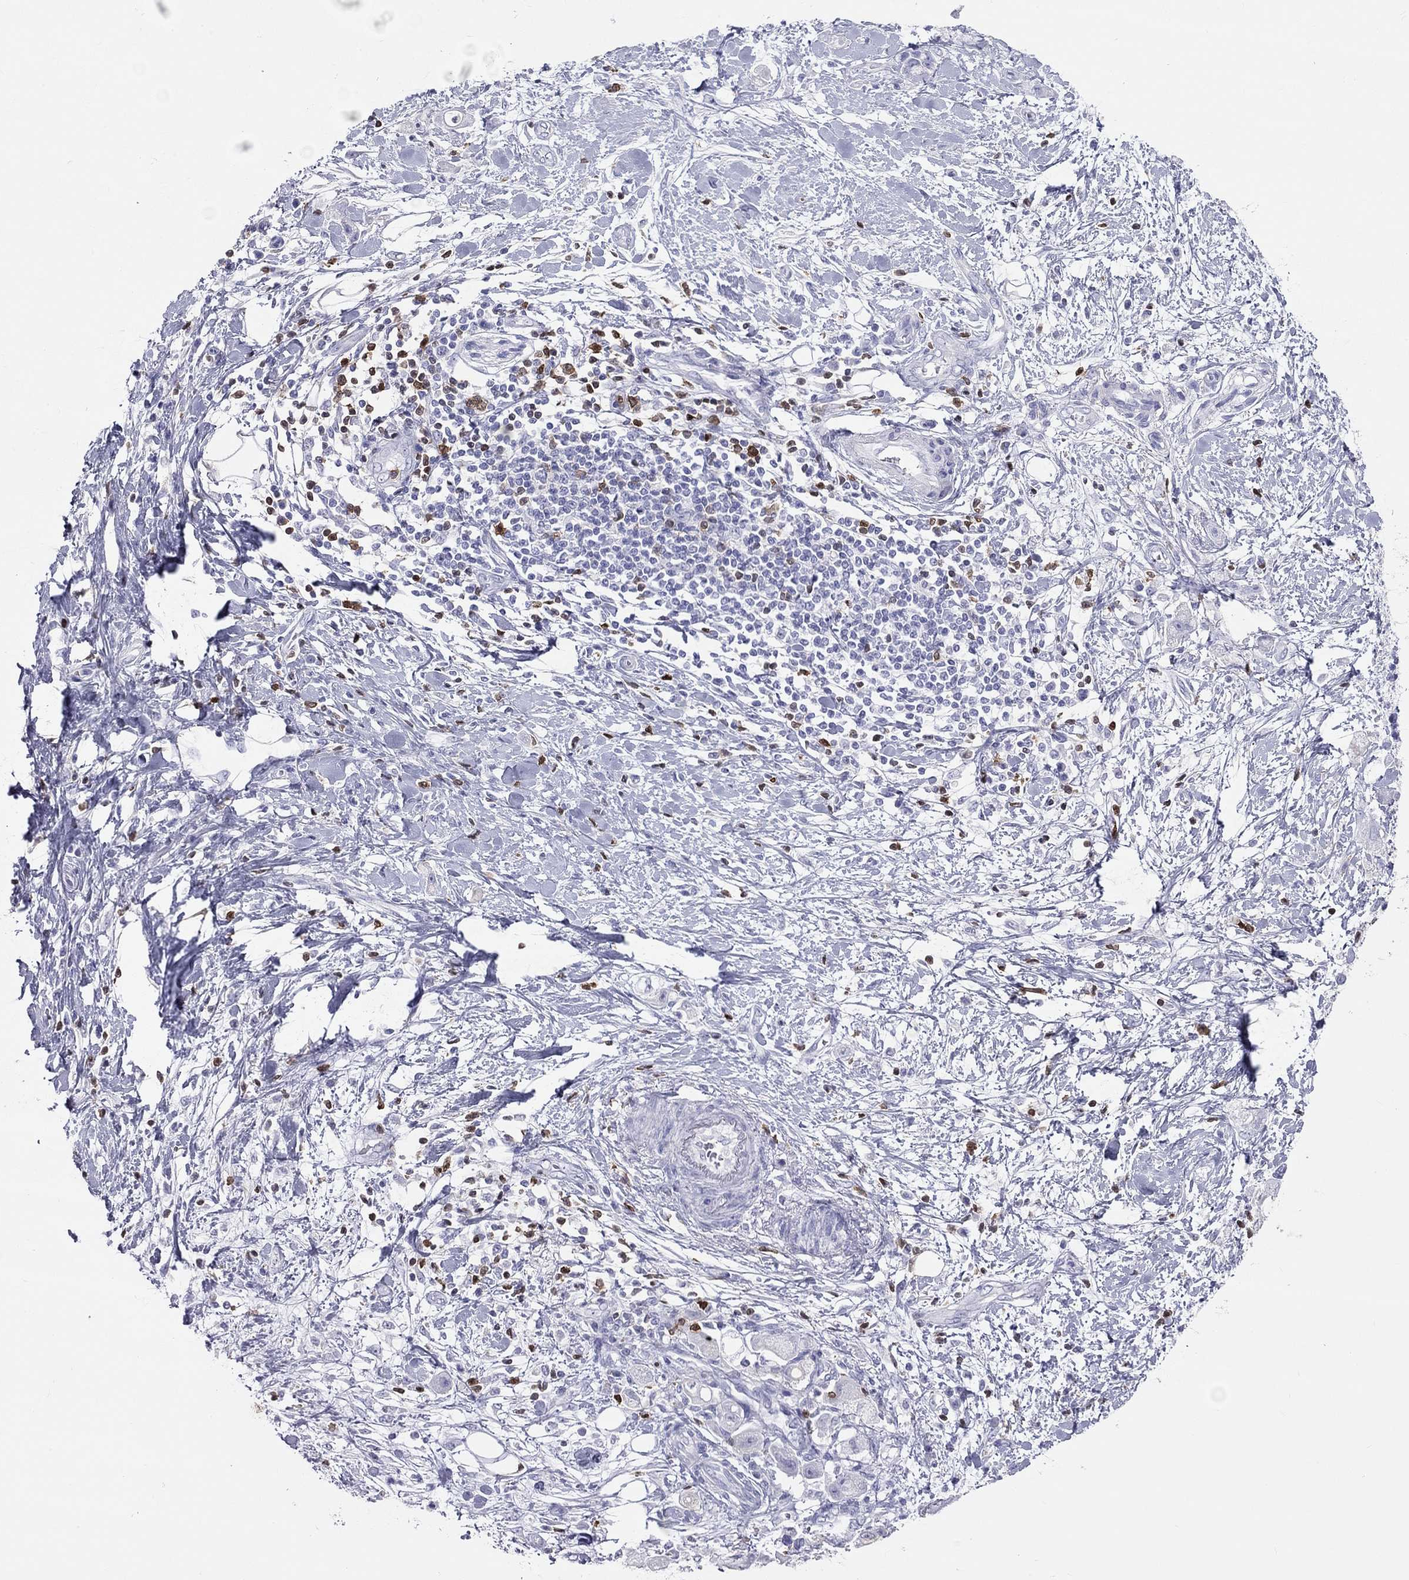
{"staining": {"intensity": "negative", "quantity": "none", "location": "none"}, "tissue": "stomach cancer", "cell_type": "Tumor cells", "image_type": "cancer", "snomed": [{"axis": "morphology", "description": "Adenocarcinoma, NOS"}, {"axis": "topography", "description": "Stomach"}], "caption": "Stomach cancer (adenocarcinoma) was stained to show a protein in brown. There is no significant positivity in tumor cells.", "gene": "SH2D2A", "patient": {"sex": "male", "age": 58}}